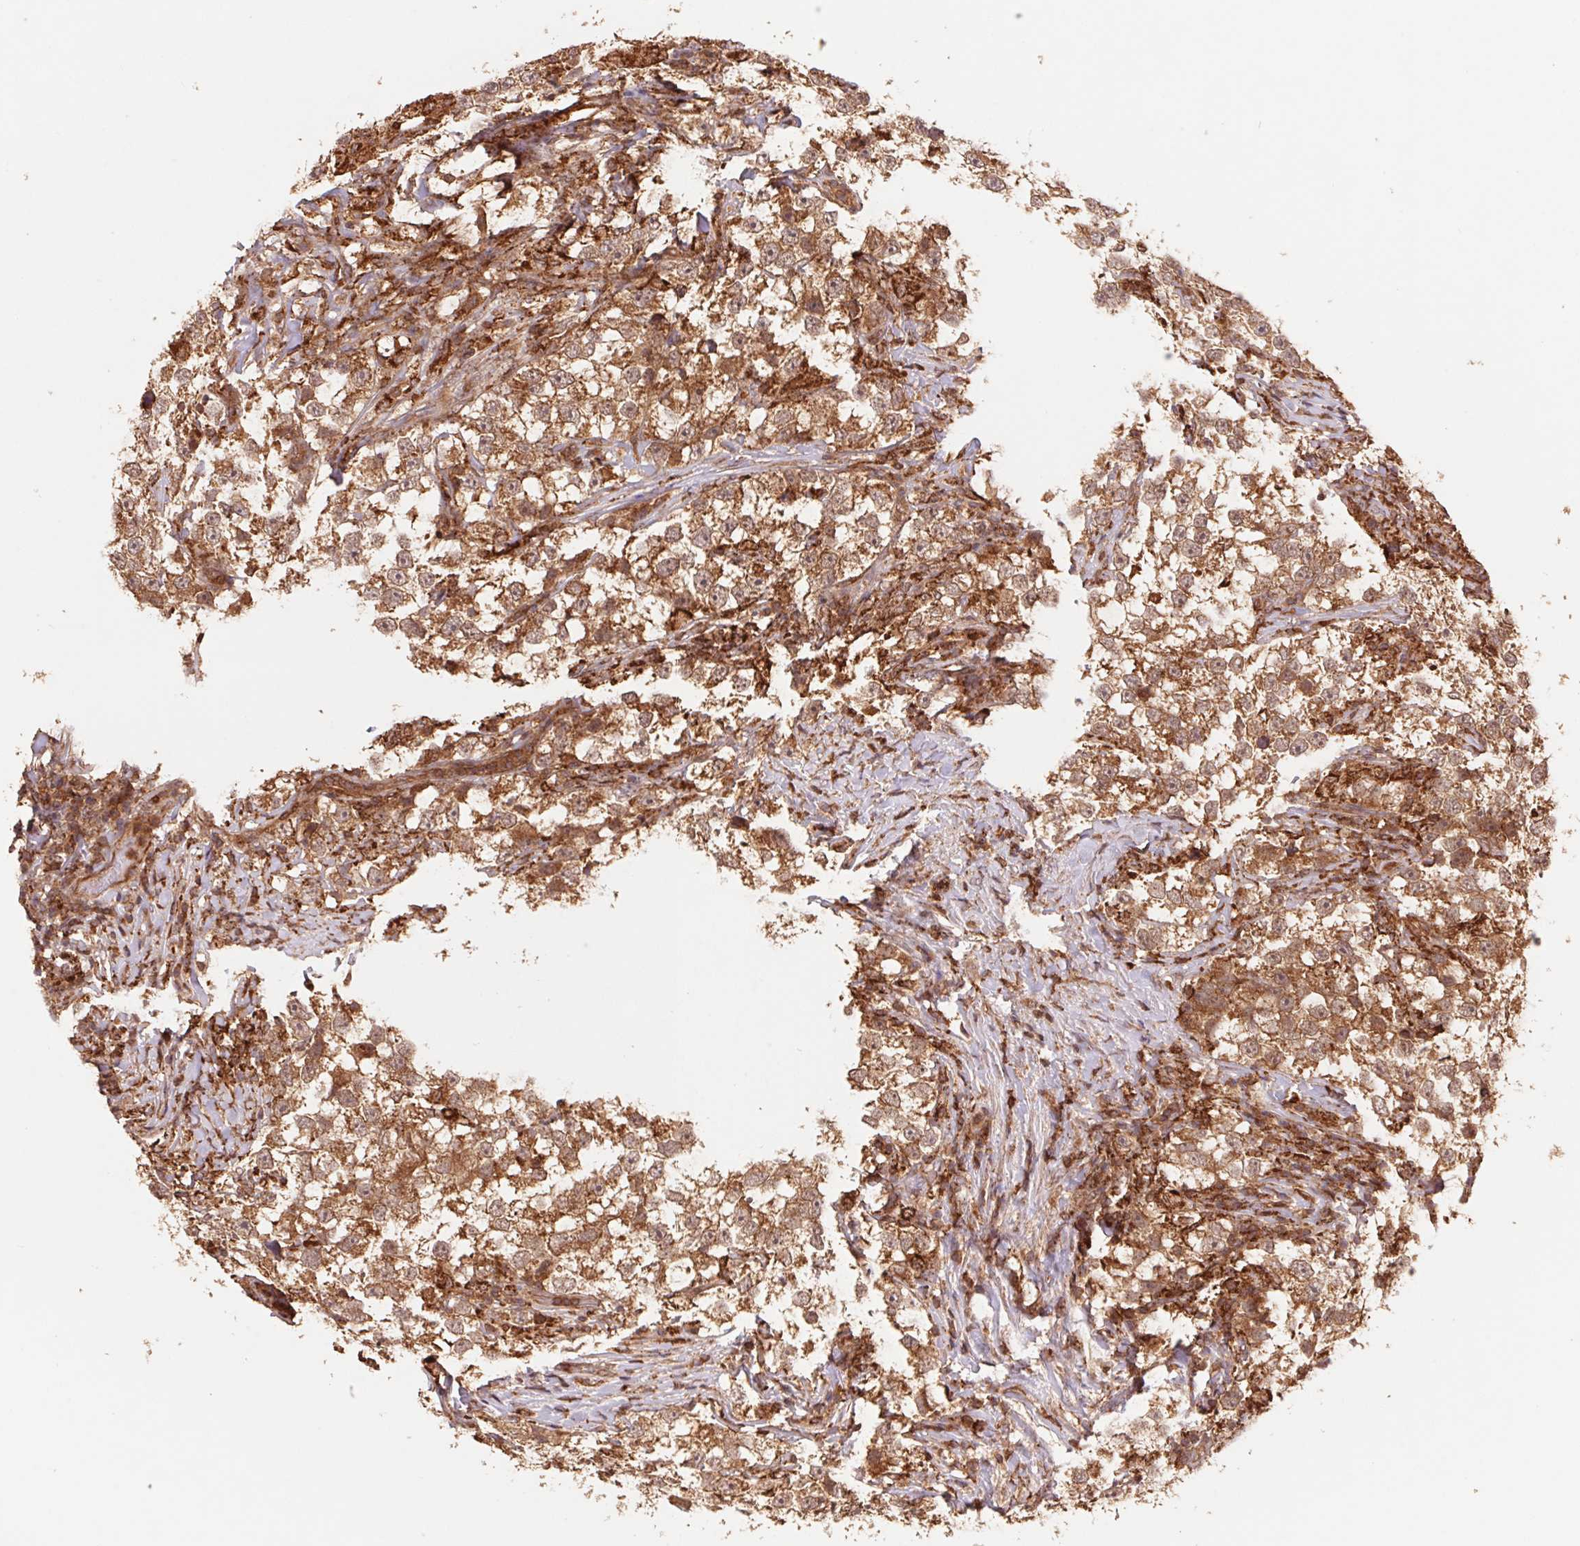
{"staining": {"intensity": "moderate", "quantity": ">75%", "location": "cytoplasmic/membranous"}, "tissue": "testis cancer", "cell_type": "Tumor cells", "image_type": "cancer", "snomed": [{"axis": "morphology", "description": "Seminoma, NOS"}, {"axis": "topography", "description": "Testis"}], "caption": "Human testis cancer (seminoma) stained with a brown dye exhibits moderate cytoplasmic/membranous positive positivity in approximately >75% of tumor cells.", "gene": "URM1", "patient": {"sex": "male", "age": 46}}